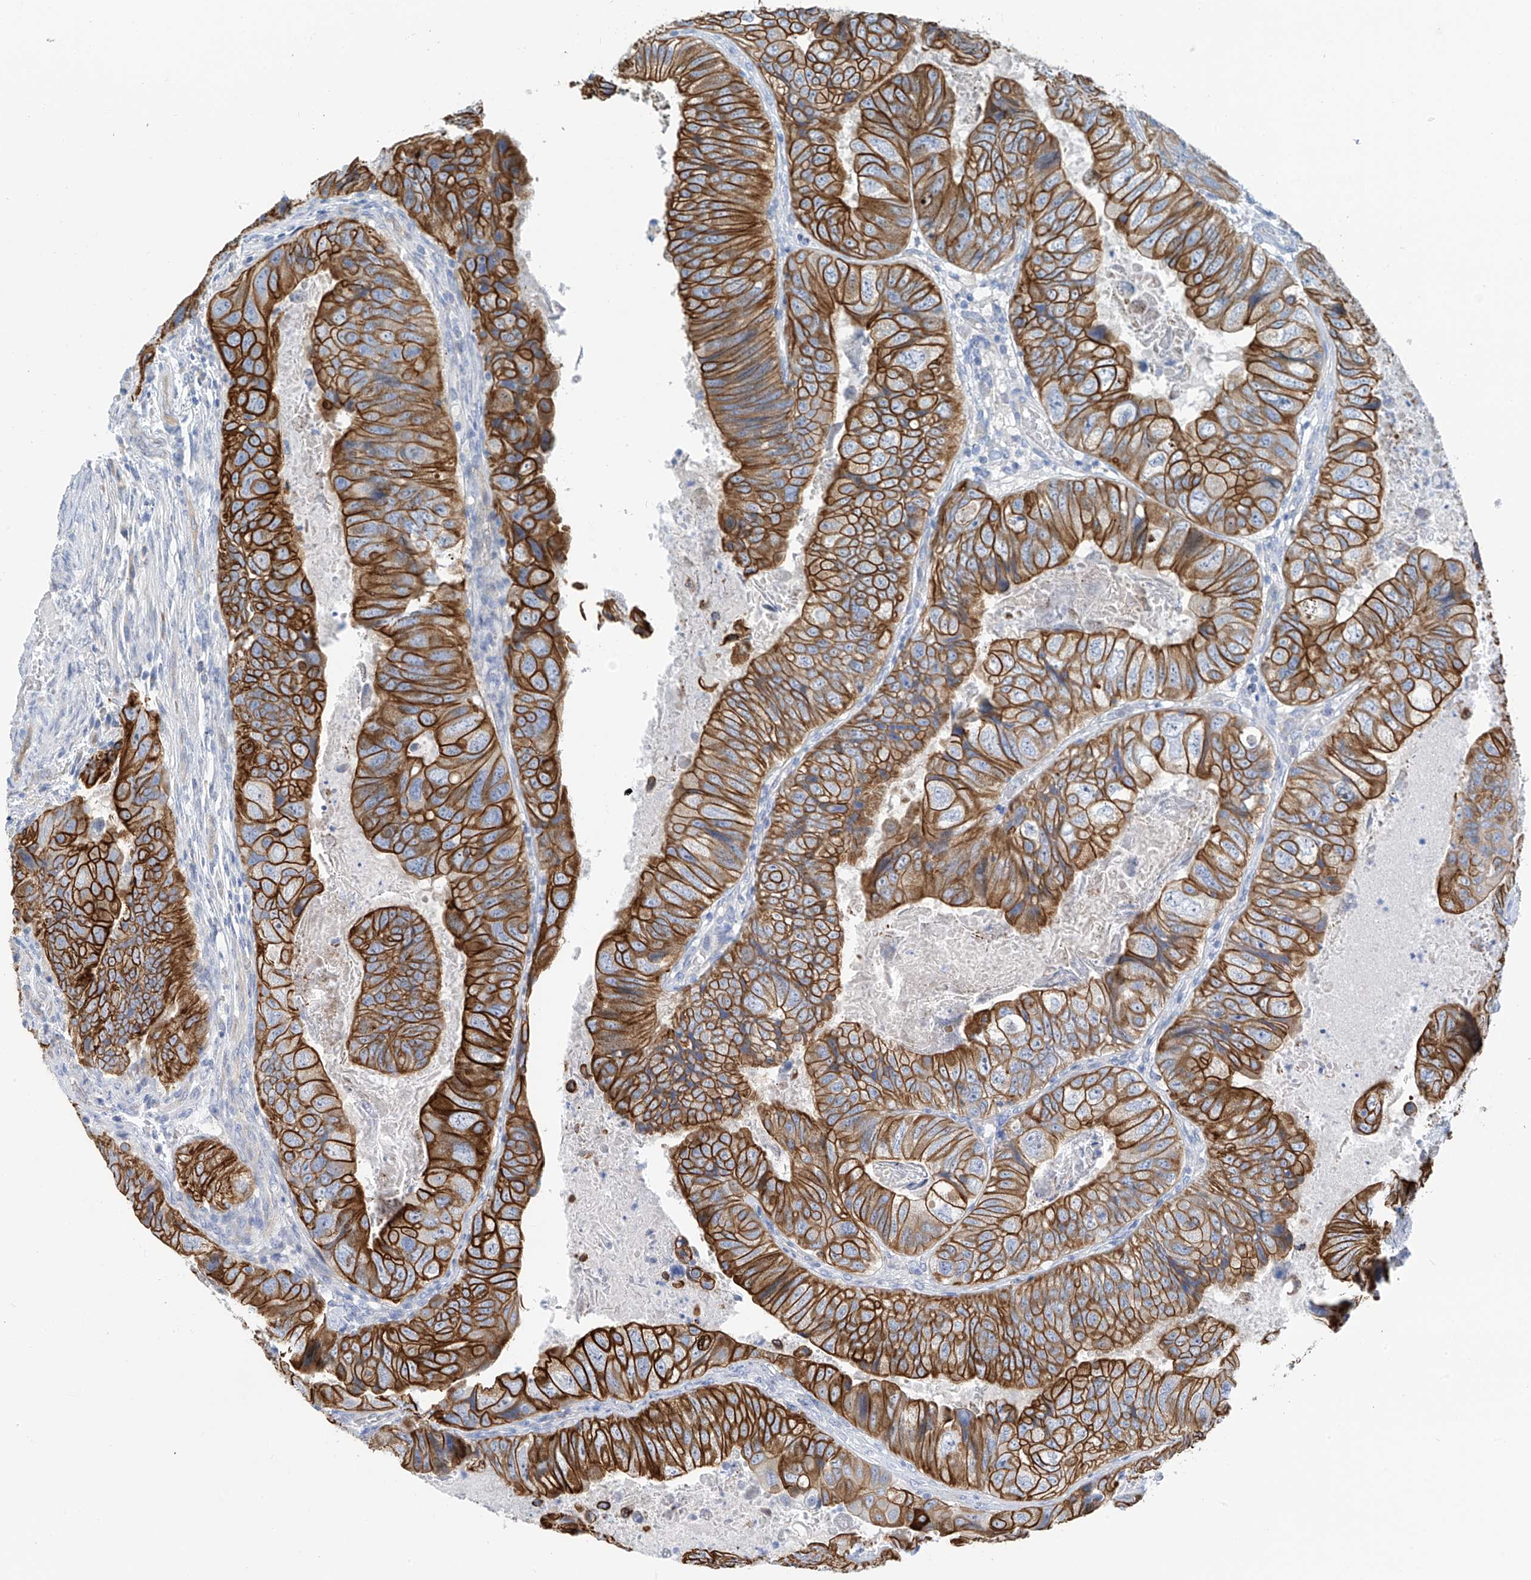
{"staining": {"intensity": "strong", "quantity": ">75%", "location": "cytoplasmic/membranous"}, "tissue": "colorectal cancer", "cell_type": "Tumor cells", "image_type": "cancer", "snomed": [{"axis": "morphology", "description": "Adenocarcinoma, NOS"}, {"axis": "topography", "description": "Rectum"}], "caption": "Colorectal cancer tissue exhibits strong cytoplasmic/membranous staining in approximately >75% of tumor cells, visualized by immunohistochemistry.", "gene": "PIK3C2B", "patient": {"sex": "male", "age": 63}}